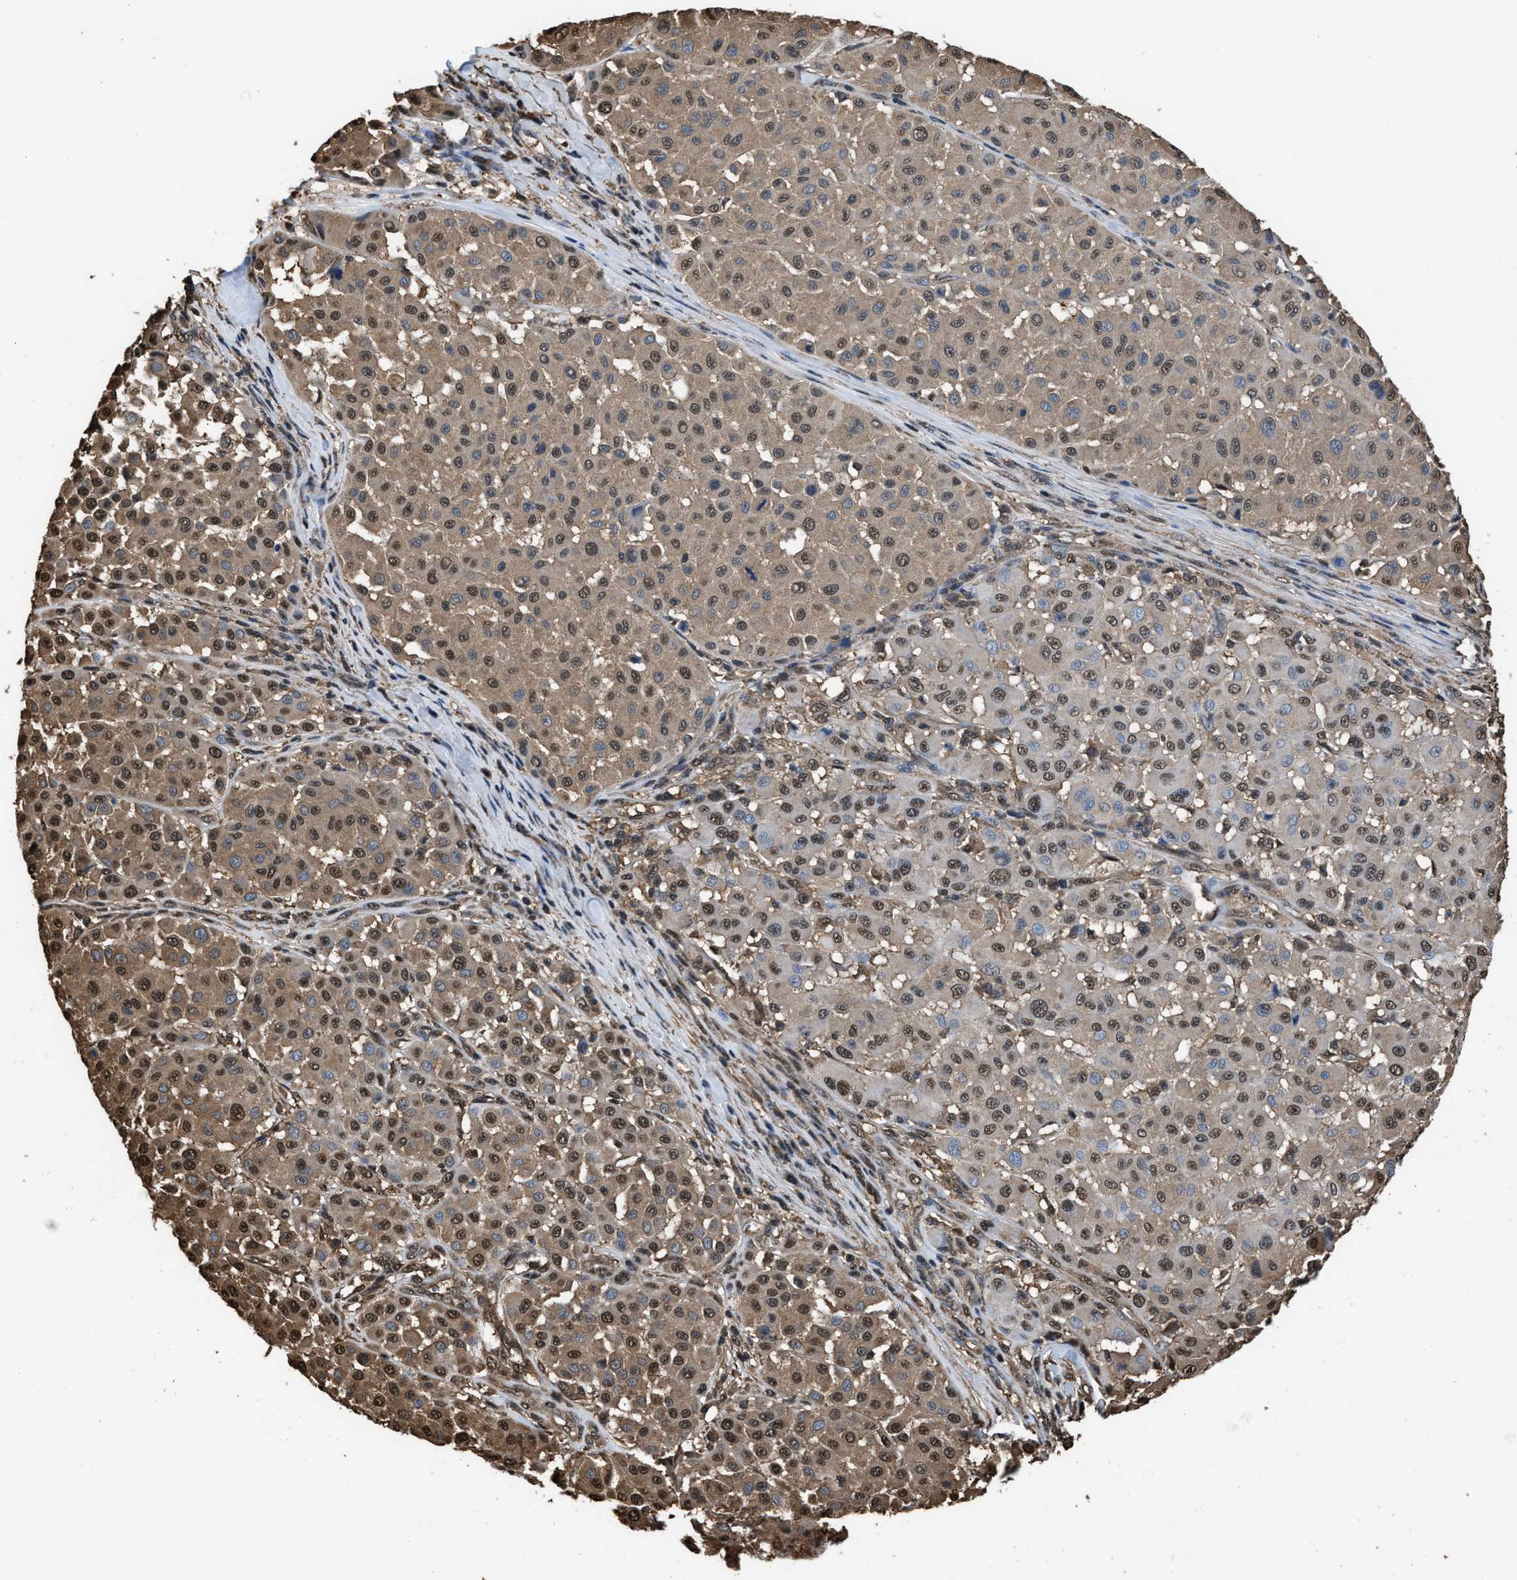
{"staining": {"intensity": "moderate", "quantity": ">75%", "location": "cytoplasmic/membranous,nuclear"}, "tissue": "melanoma", "cell_type": "Tumor cells", "image_type": "cancer", "snomed": [{"axis": "morphology", "description": "Malignant melanoma, Metastatic site"}, {"axis": "topography", "description": "Soft tissue"}], "caption": "Immunohistochemical staining of human melanoma demonstrates medium levels of moderate cytoplasmic/membranous and nuclear staining in approximately >75% of tumor cells. (DAB = brown stain, brightfield microscopy at high magnification).", "gene": "FNTA", "patient": {"sex": "male", "age": 41}}